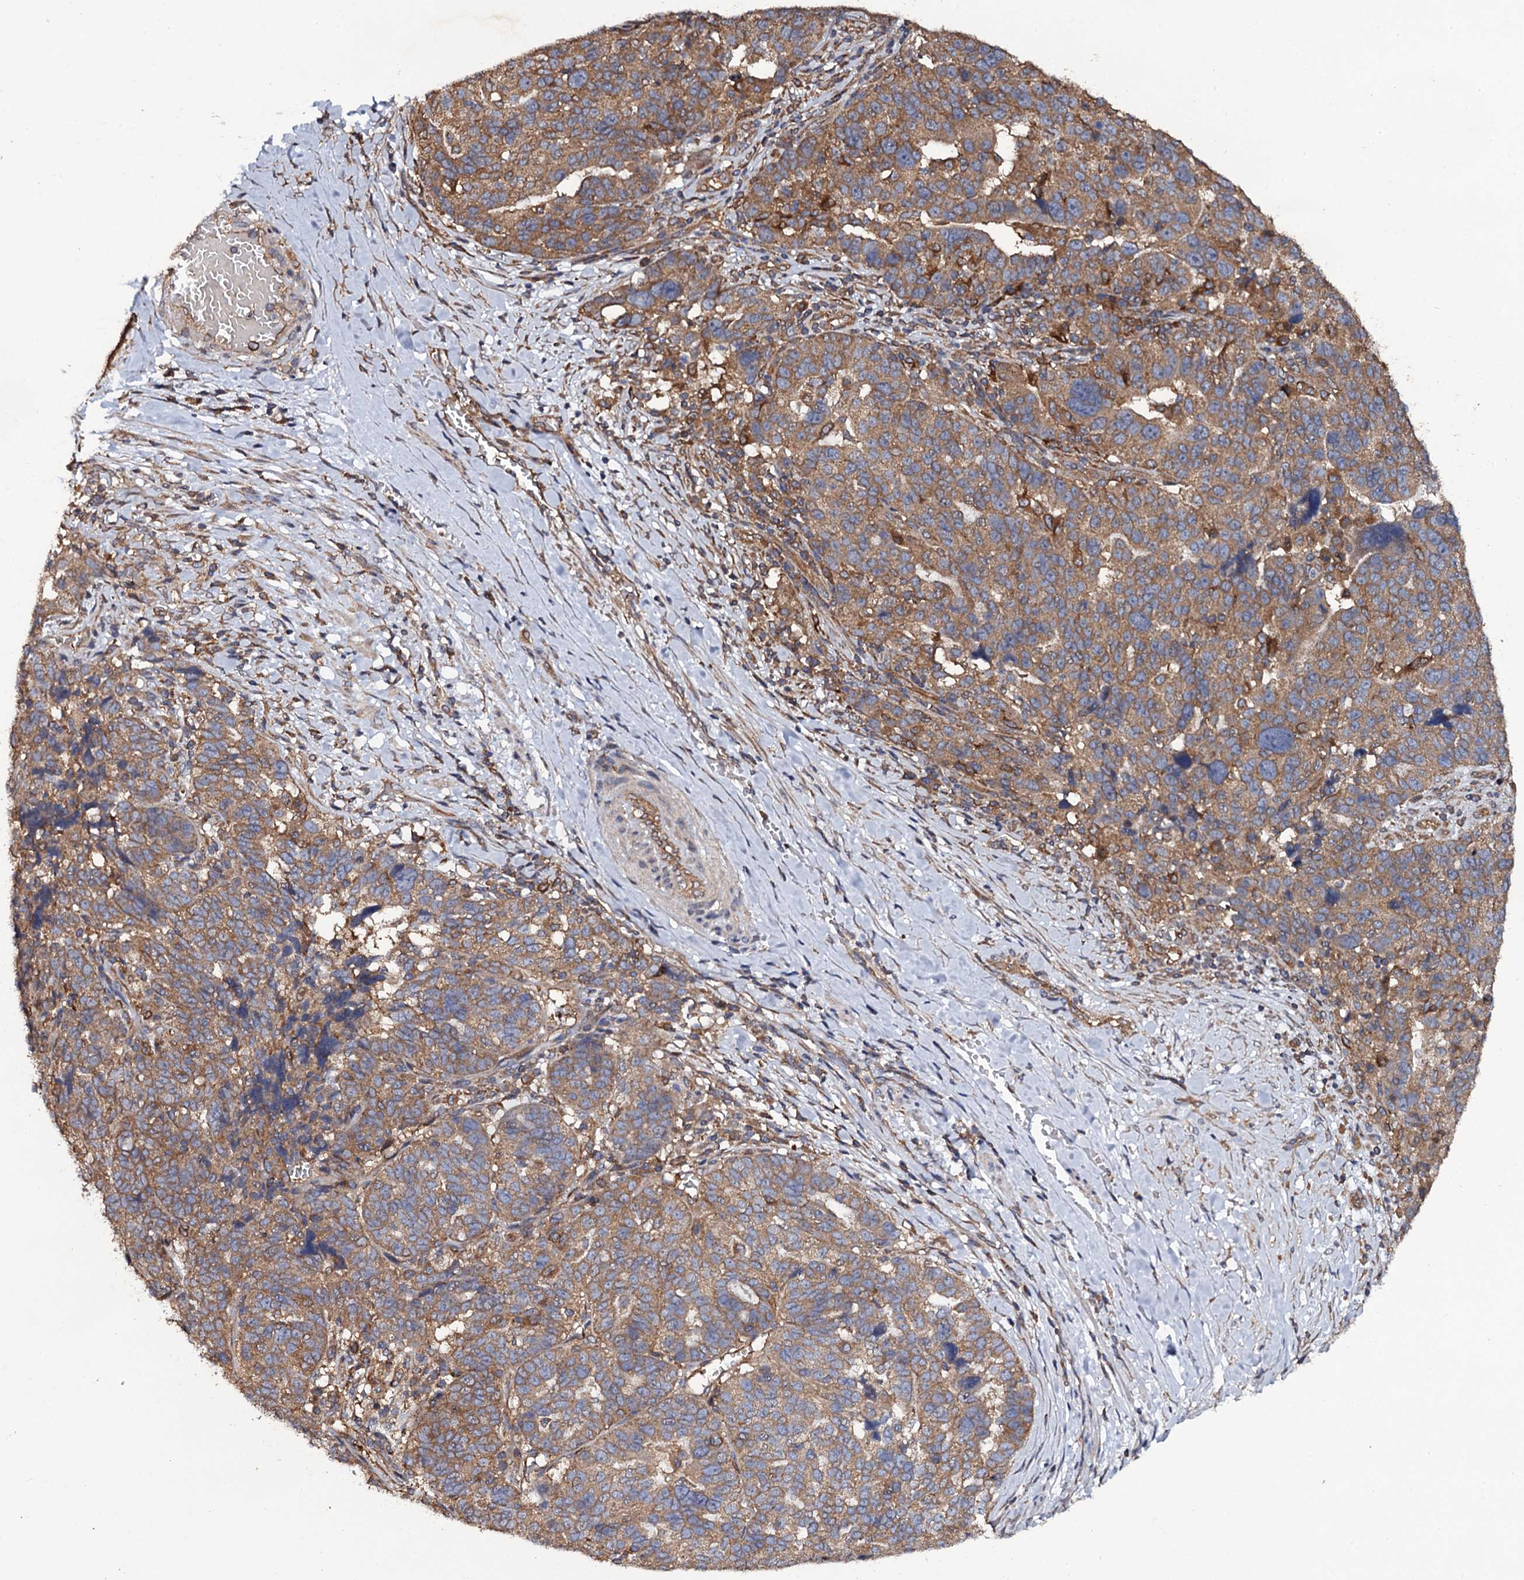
{"staining": {"intensity": "moderate", "quantity": ">75%", "location": "cytoplasmic/membranous"}, "tissue": "ovarian cancer", "cell_type": "Tumor cells", "image_type": "cancer", "snomed": [{"axis": "morphology", "description": "Cystadenocarcinoma, serous, NOS"}, {"axis": "topography", "description": "Ovary"}], "caption": "Ovarian cancer stained with a protein marker demonstrates moderate staining in tumor cells.", "gene": "TTC23", "patient": {"sex": "female", "age": 59}}